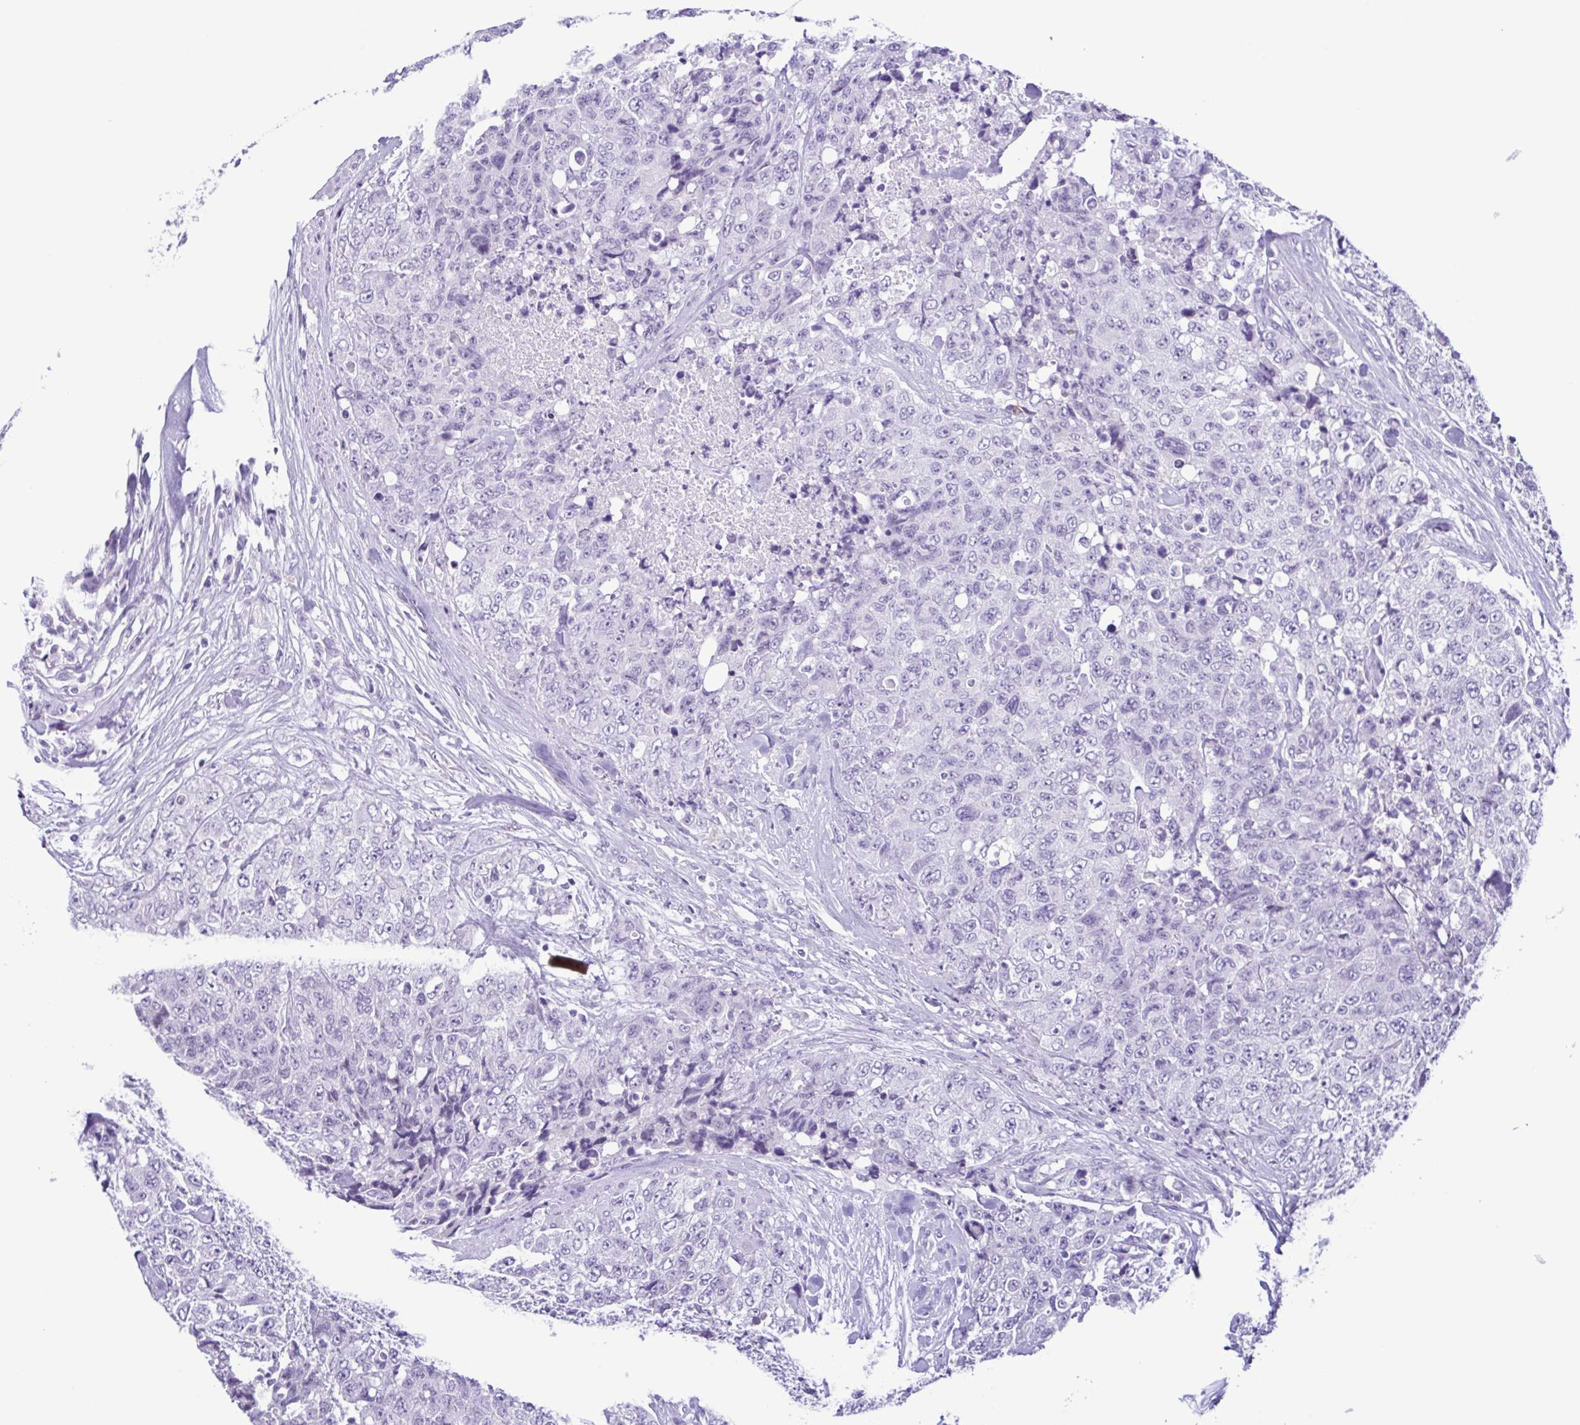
{"staining": {"intensity": "negative", "quantity": "none", "location": "none"}, "tissue": "urothelial cancer", "cell_type": "Tumor cells", "image_type": "cancer", "snomed": [{"axis": "morphology", "description": "Urothelial carcinoma, High grade"}, {"axis": "topography", "description": "Urinary bladder"}], "caption": "An immunohistochemistry photomicrograph of urothelial carcinoma (high-grade) is shown. There is no staining in tumor cells of urothelial carcinoma (high-grade).", "gene": "SPATA16", "patient": {"sex": "female", "age": 78}}